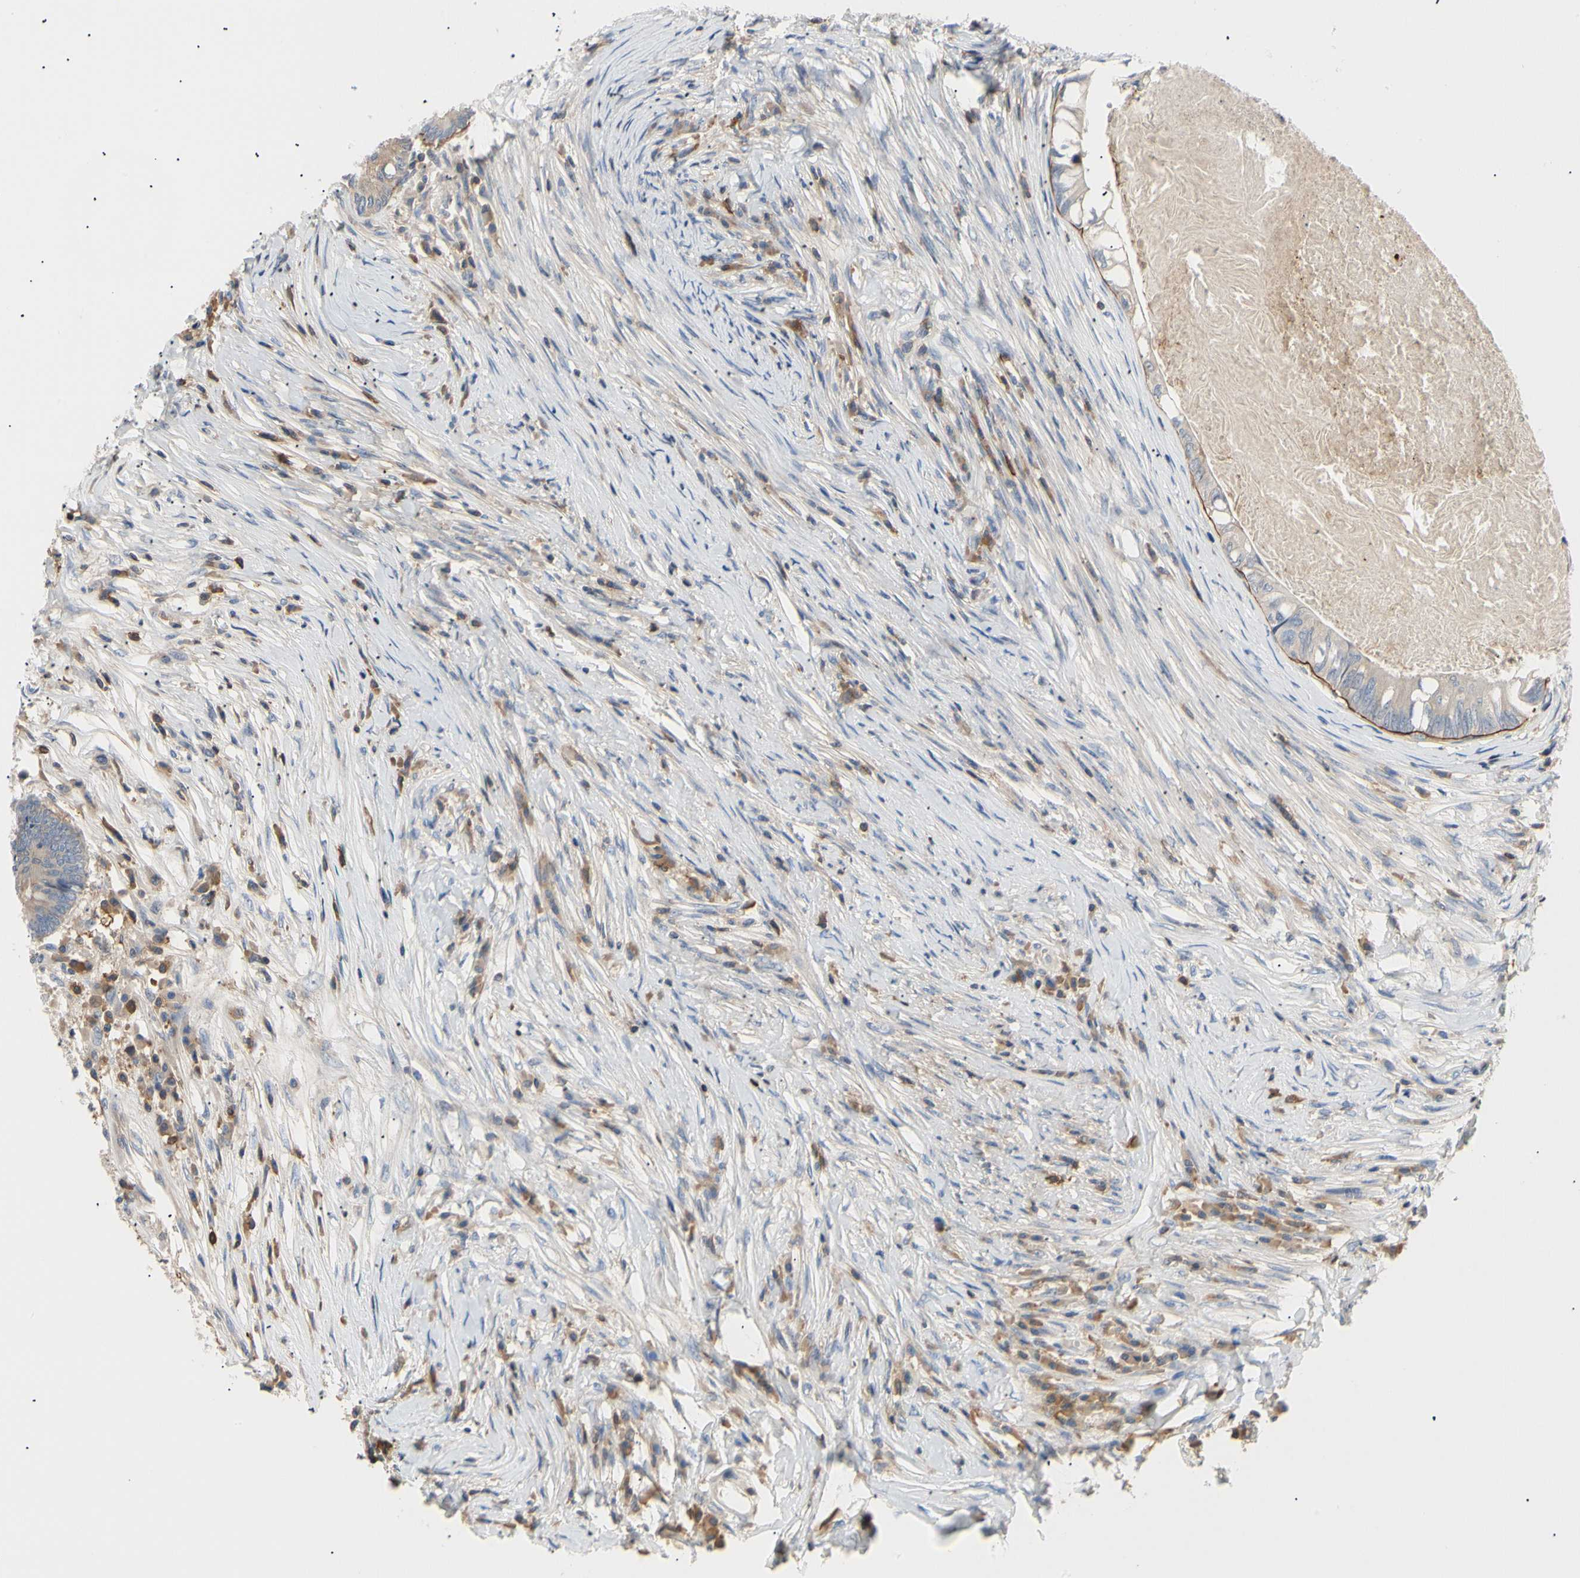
{"staining": {"intensity": "moderate", "quantity": "25%-75%", "location": "cytoplasmic/membranous"}, "tissue": "colorectal cancer", "cell_type": "Tumor cells", "image_type": "cancer", "snomed": [{"axis": "morphology", "description": "Adenocarcinoma, NOS"}, {"axis": "topography", "description": "Rectum"}], "caption": "There is medium levels of moderate cytoplasmic/membranous positivity in tumor cells of adenocarcinoma (colorectal), as demonstrated by immunohistochemical staining (brown color).", "gene": "TNFRSF18", "patient": {"sex": "male", "age": 63}}